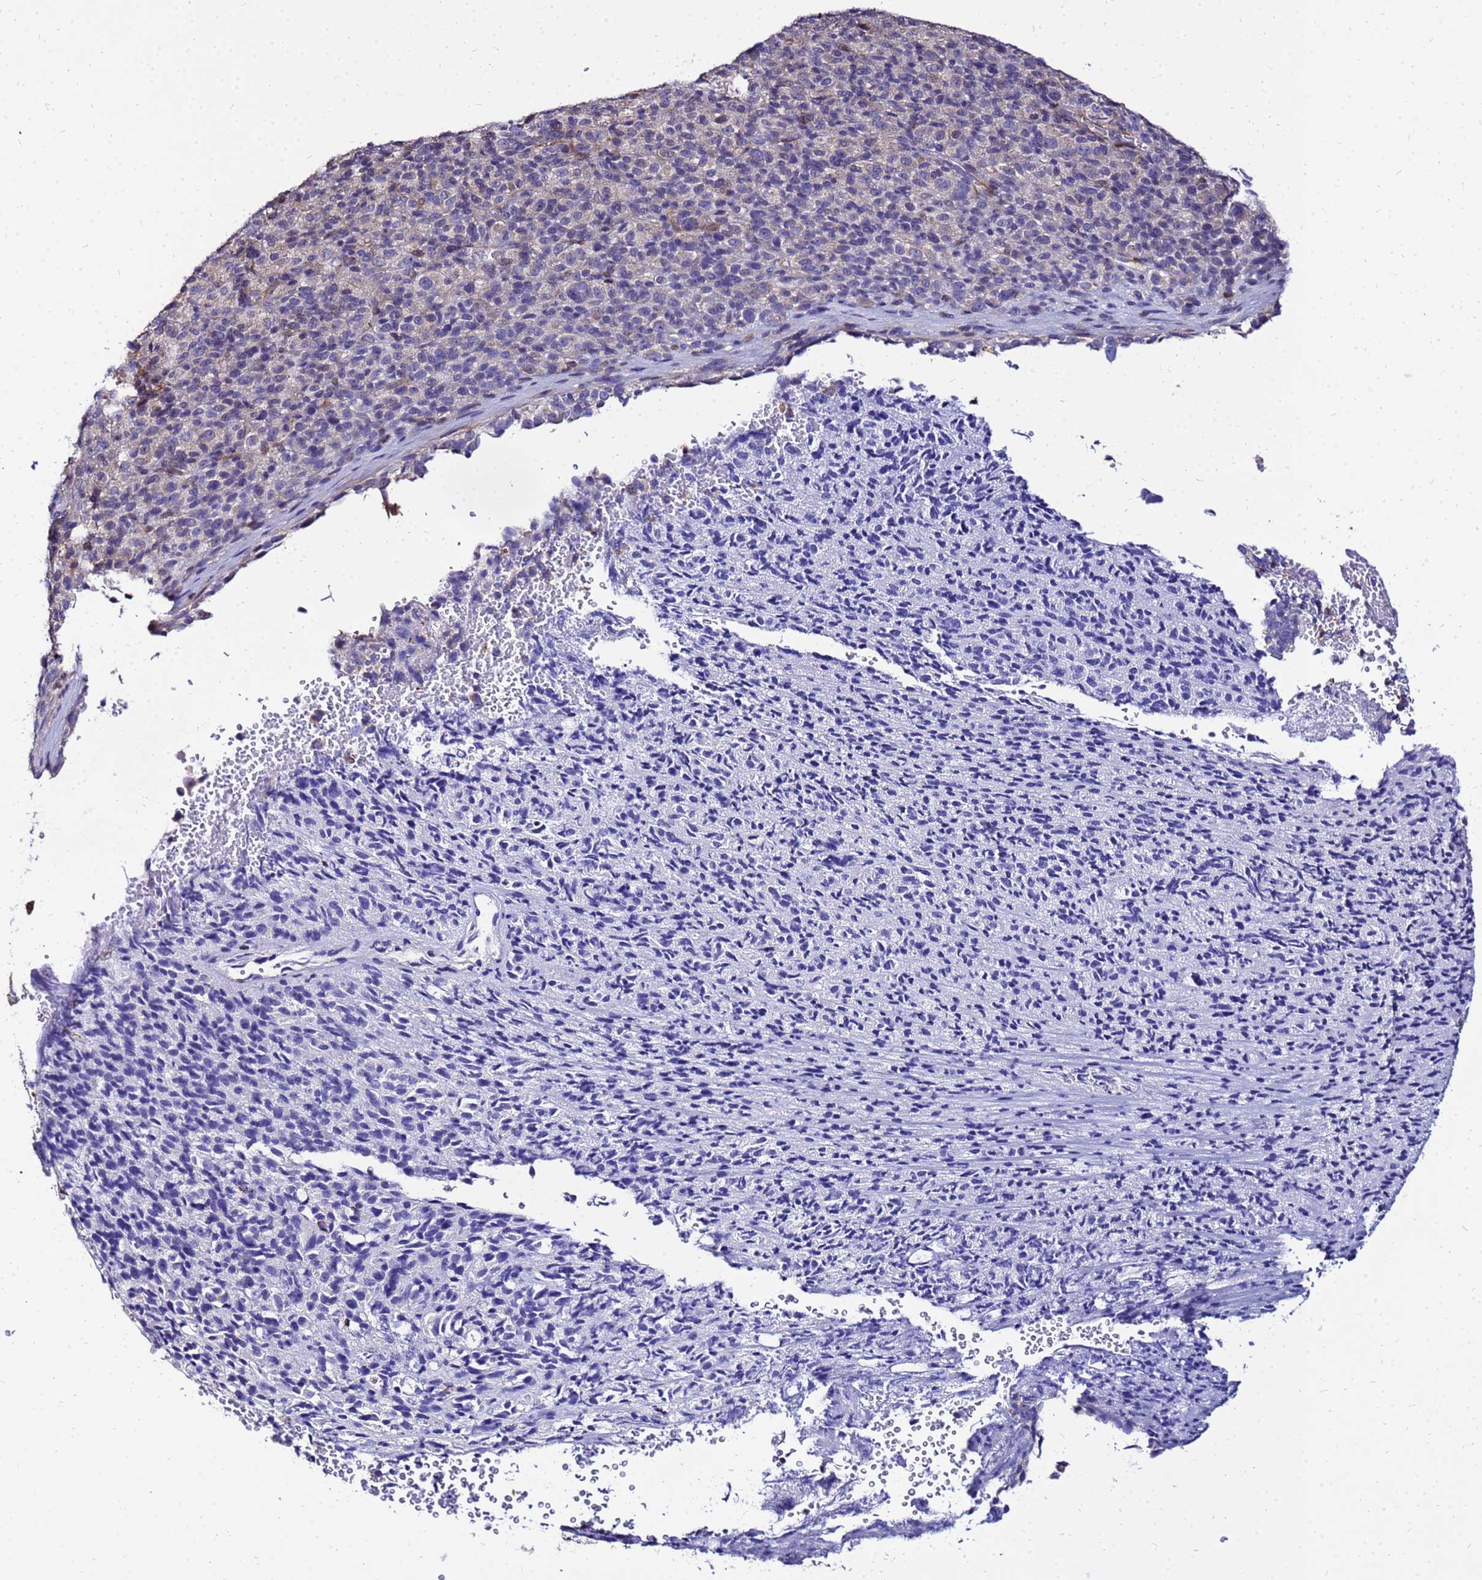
{"staining": {"intensity": "negative", "quantity": "none", "location": "none"}, "tissue": "melanoma", "cell_type": "Tumor cells", "image_type": "cancer", "snomed": [{"axis": "morphology", "description": "Malignant melanoma, Metastatic site"}, {"axis": "topography", "description": "Brain"}], "caption": "Tumor cells show no significant protein staining in malignant melanoma (metastatic site). Brightfield microscopy of immunohistochemistry stained with DAB (brown) and hematoxylin (blue), captured at high magnification.", "gene": "DBNDD2", "patient": {"sex": "female", "age": 56}}